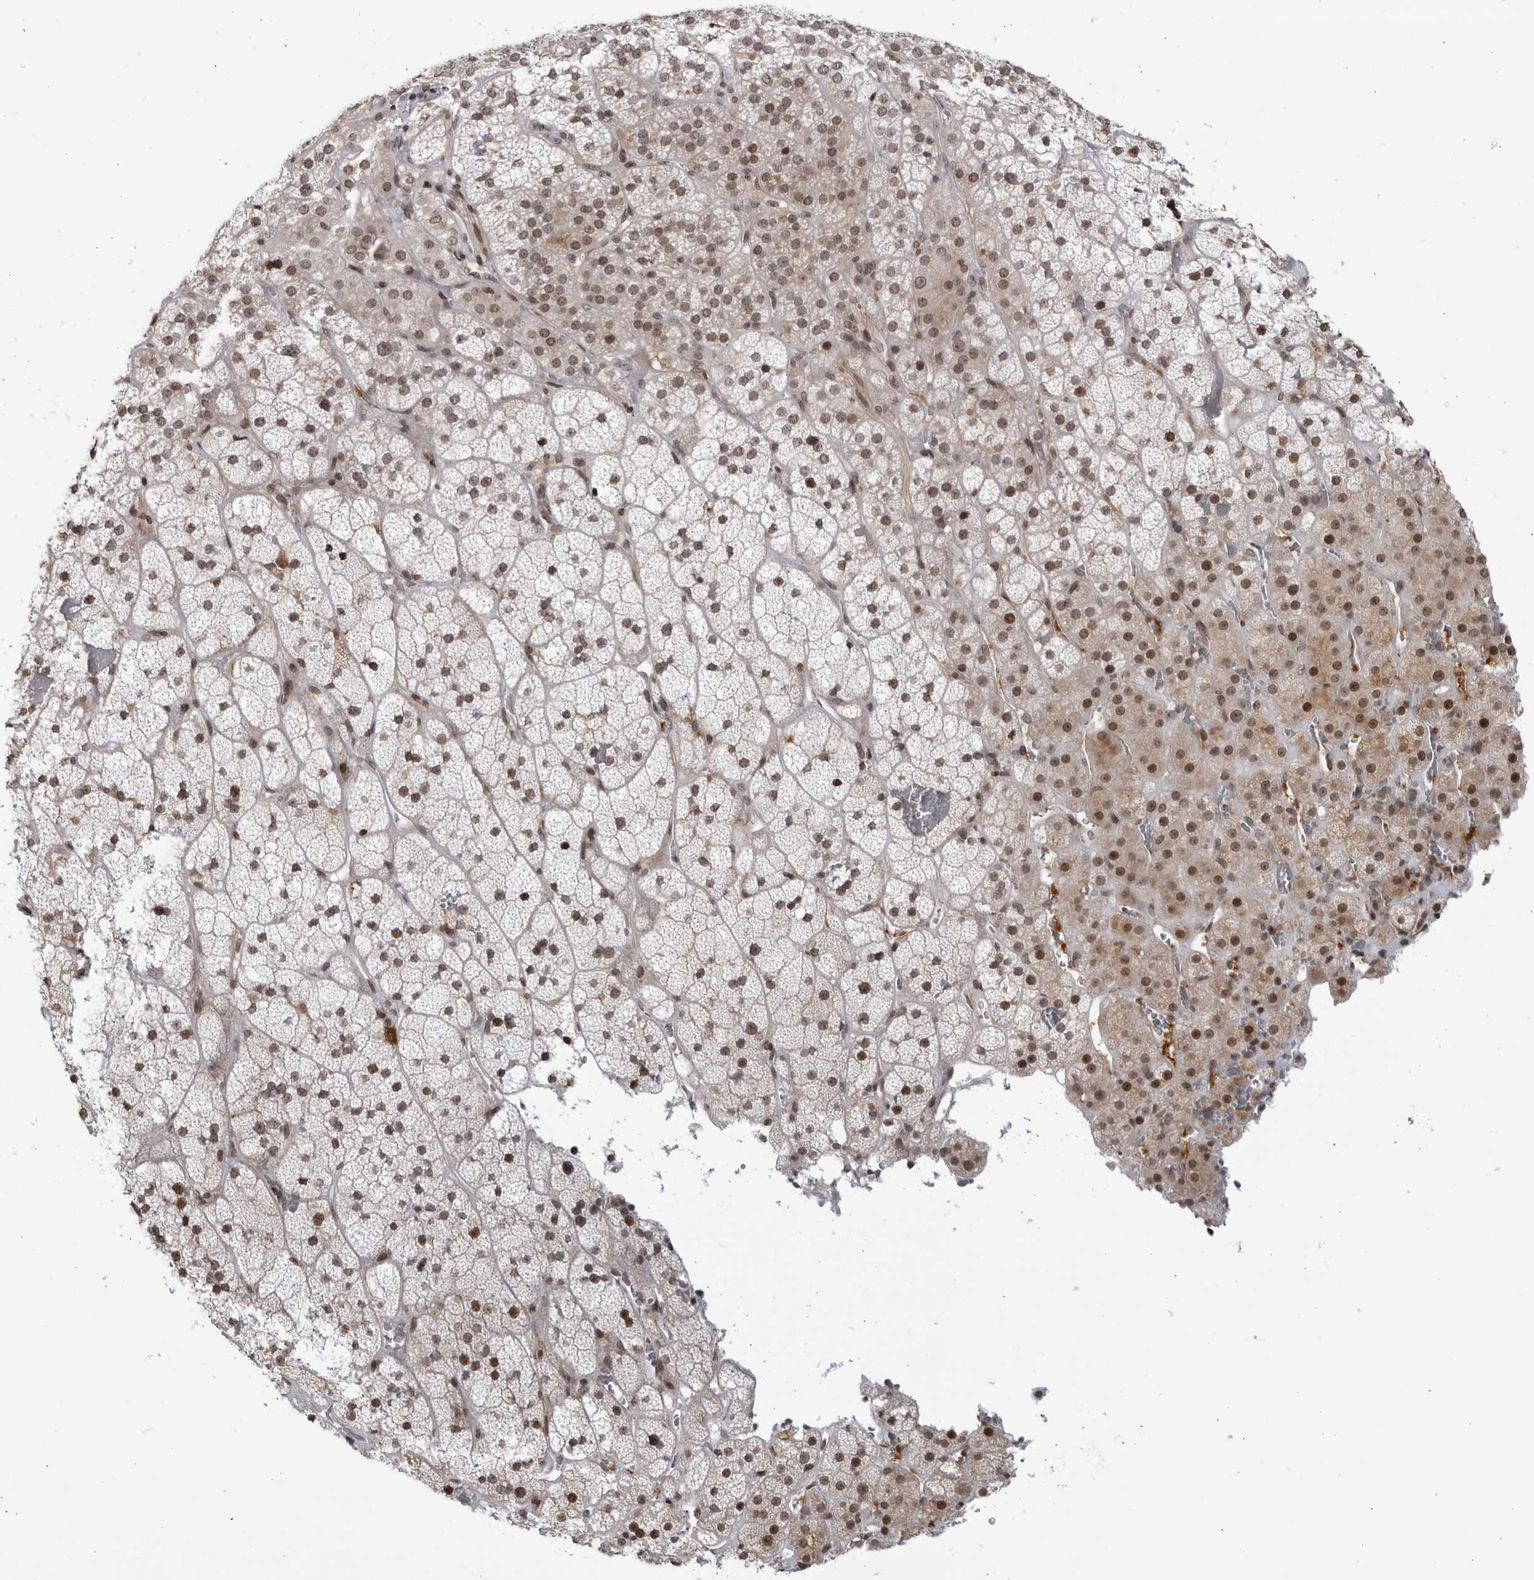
{"staining": {"intensity": "moderate", "quantity": ">75%", "location": "cytoplasmic/membranous,nuclear"}, "tissue": "adrenal gland", "cell_type": "Glandular cells", "image_type": "normal", "snomed": [{"axis": "morphology", "description": "Normal tissue, NOS"}, {"axis": "topography", "description": "Adrenal gland"}], "caption": "Brown immunohistochemical staining in unremarkable human adrenal gland shows moderate cytoplasmic/membranous,nuclear expression in approximately >75% of glandular cells.", "gene": "DTL", "patient": {"sex": "male", "age": 57}}